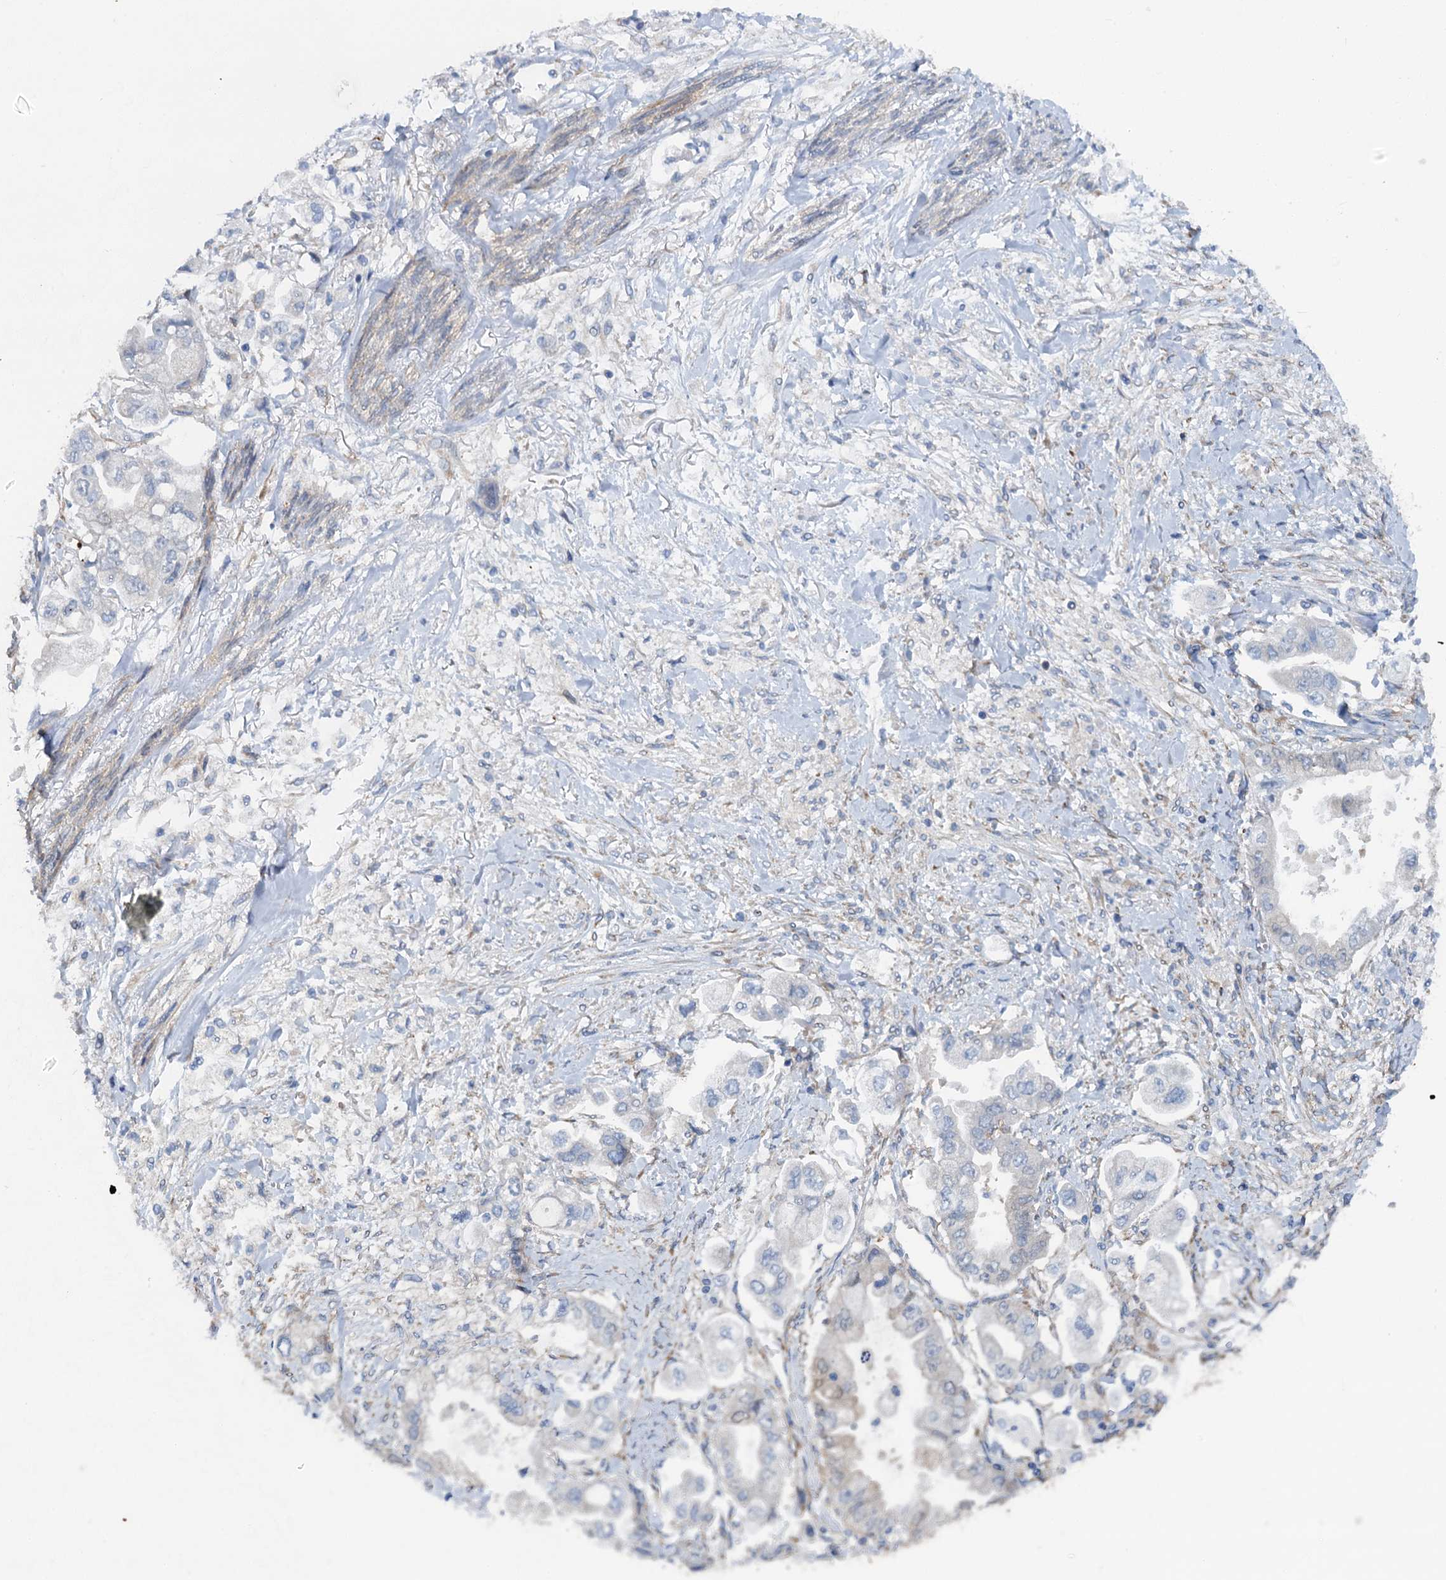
{"staining": {"intensity": "negative", "quantity": "none", "location": "none"}, "tissue": "stomach cancer", "cell_type": "Tumor cells", "image_type": "cancer", "snomed": [{"axis": "morphology", "description": "Adenocarcinoma, NOS"}, {"axis": "topography", "description": "Stomach"}], "caption": "Human adenocarcinoma (stomach) stained for a protein using immunohistochemistry (IHC) demonstrates no staining in tumor cells.", "gene": "POGLUT3", "patient": {"sex": "male", "age": 62}}